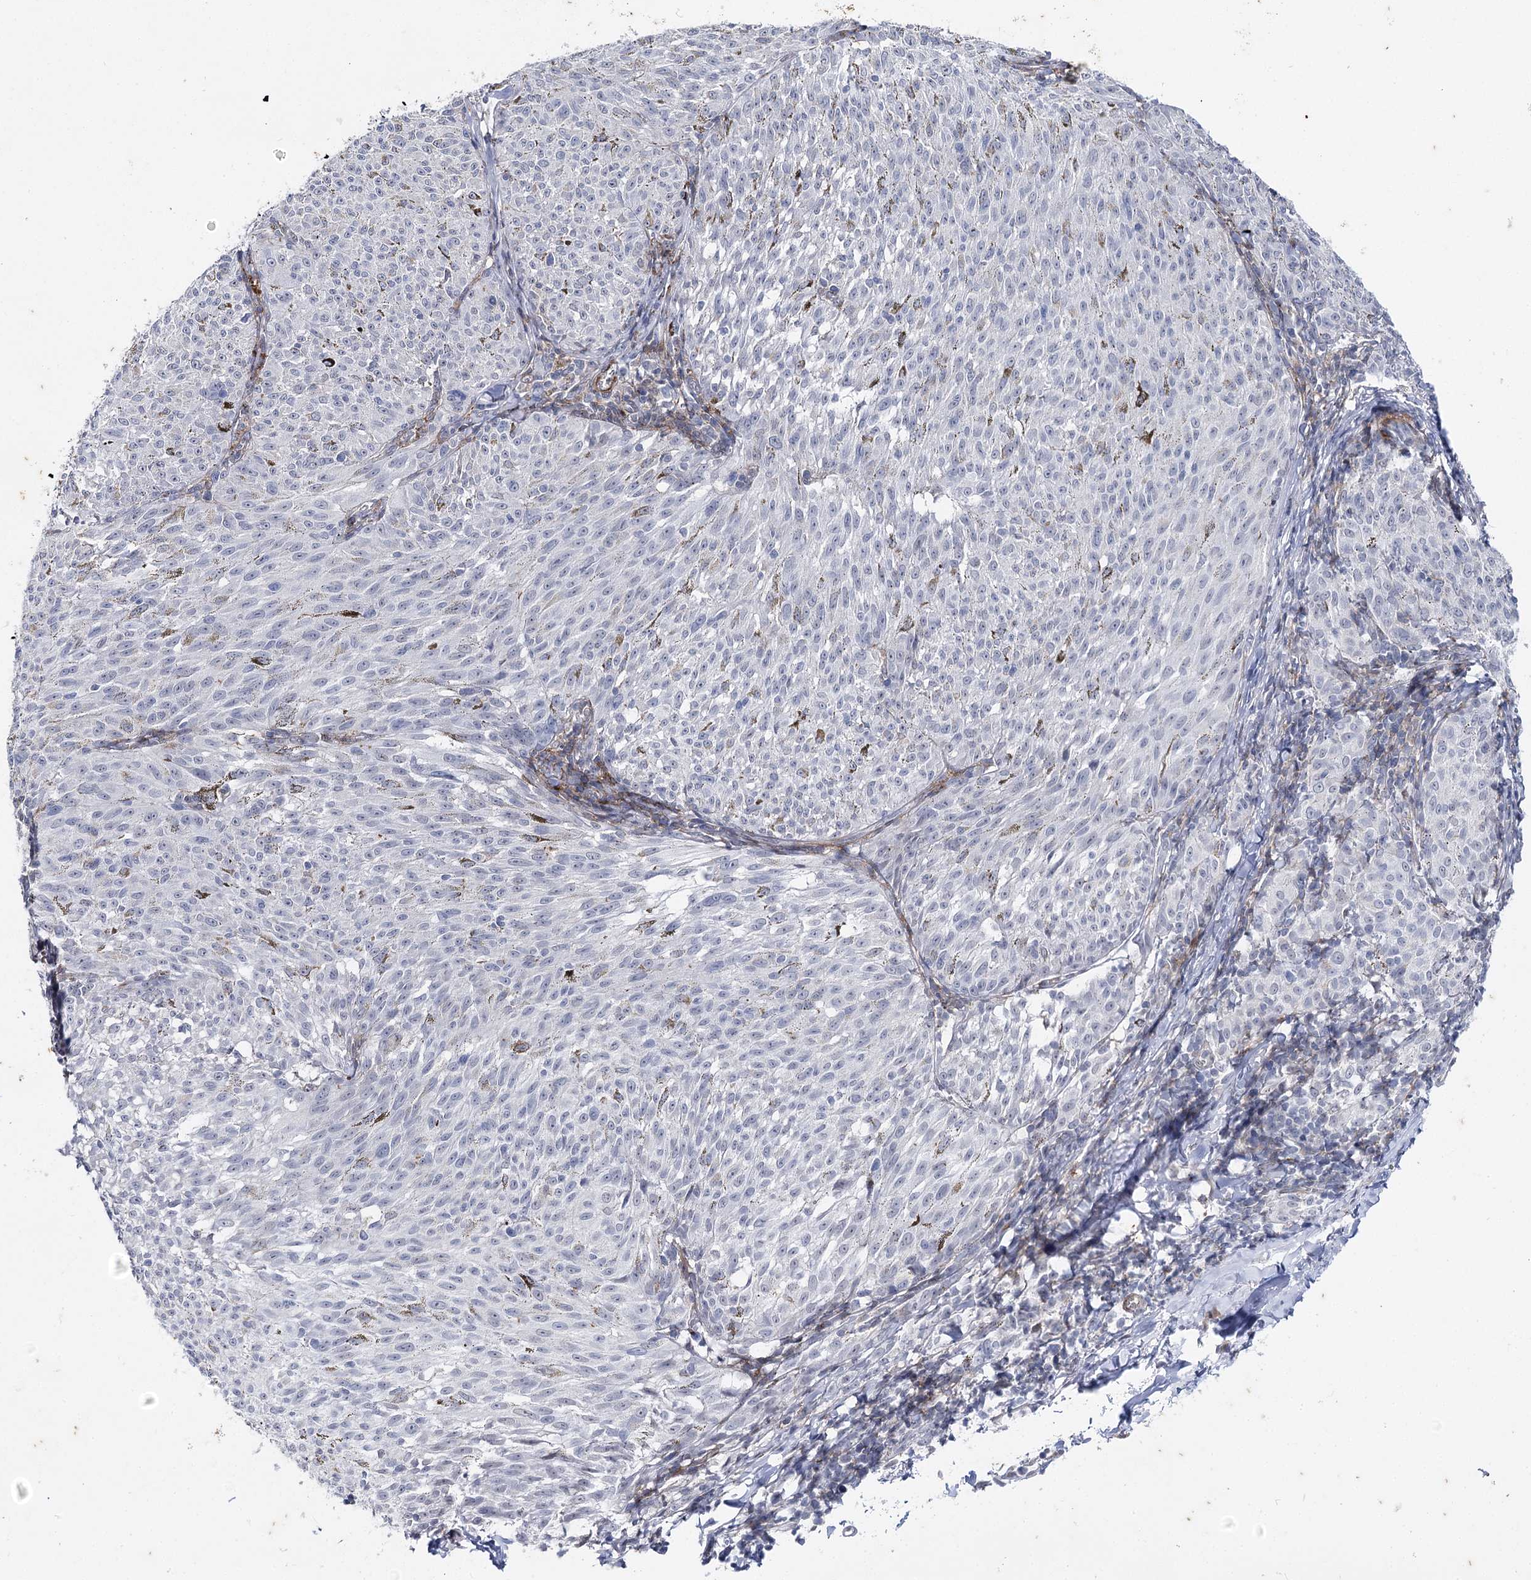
{"staining": {"intensity": "negative", "quantity": "none", "location": "none"}, "tissue": "melanoma", "cell_type": "Tumor cells", "image_type": "cancer", "snomed": [{"axis": "morphology", "description": "Malignant melanoma, NOS"}, {"axis": "topography", "description": "Skin"}], "caption": "Human malignant melanoma stained for a protein using immunohistochemistry shows no positivity in tumor cells.", "gene": "AGXT2", "patient": {"sex": "female", "age": 72}}